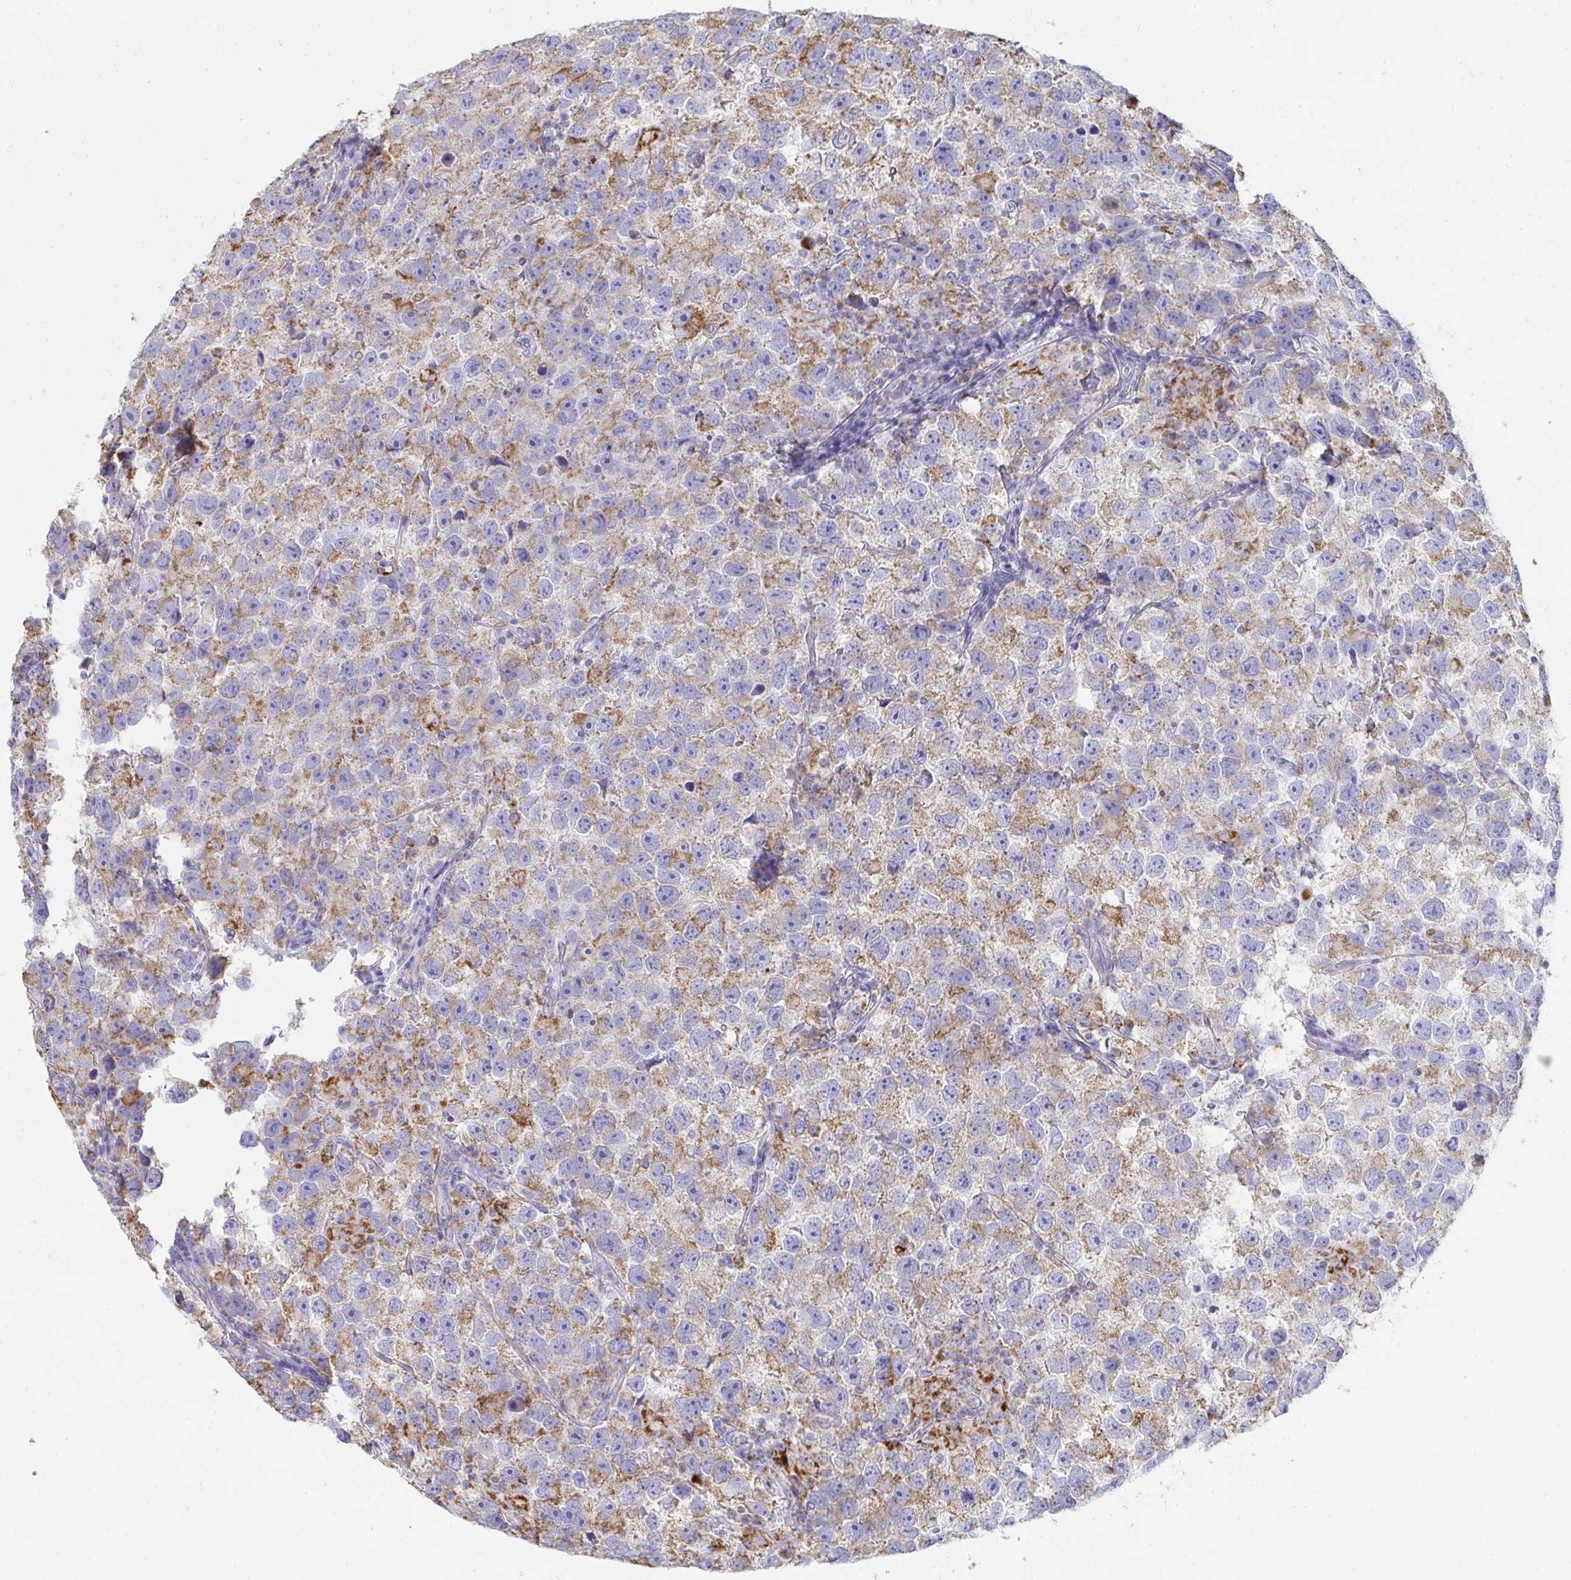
{"staining": {"intensity": "moderate", "quantity": "25%-75%", "location": "cytoplasmic/membranous"}, "tissue": "testis cancer", "cell_type": "Tumor cells", "image_type": "cancer", "snomed": [{"axis": "morphology", "description": "Seminoma, NOS"}, {"axis": "topography", "description": "Testis"}], "caption": "Immunohistochemical staining of human testis cancer (seminoma) reveals moderate cytoplasmic/membranous protein staining in about 25%-75% of tumor cells.", "gene": "AIFM1", "patient": {"sex": "male", "age": 26}}